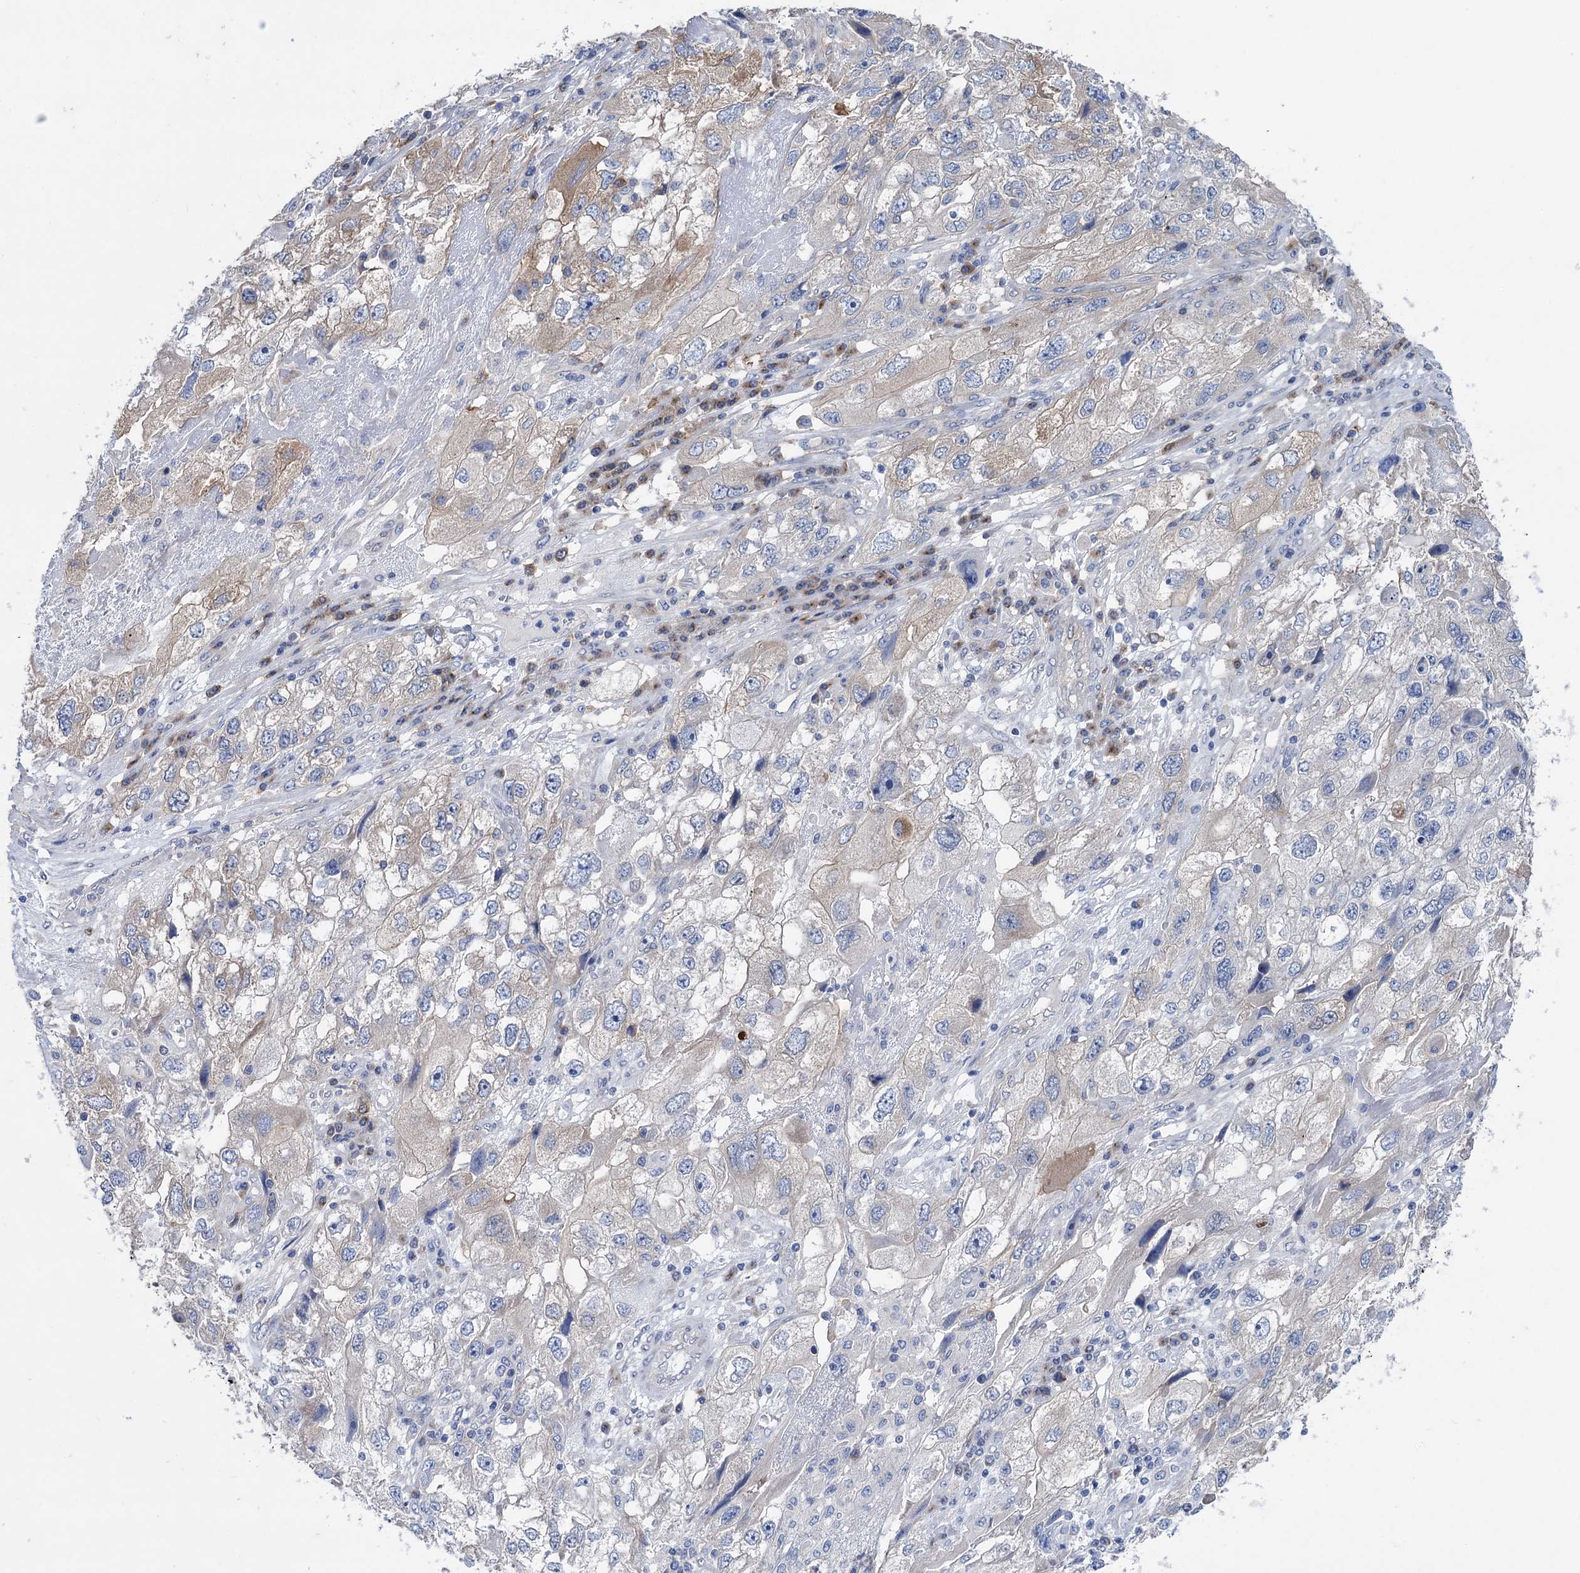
{"staining": {"intensity": "weak", "quantity": "<25%", "location": "cytoplasmic/membranous"}, "tissue": "endometrial cancer", "cell_type": "Tumor cells", "image_type": "cancer", "snomed": [{"axis": "morphology", "description": "Adenocarcinoma, NOS"}, {"axis": "topography", "description": "Endometrium"}], "caption": "DAB (3,3'-diaminobenzidine) immunohistochemical staining of human endometrial cancer displays no significant staining in tumor cells.", "gene": "ZNRD2", "patient": {"sex": "female", "age": 49}}